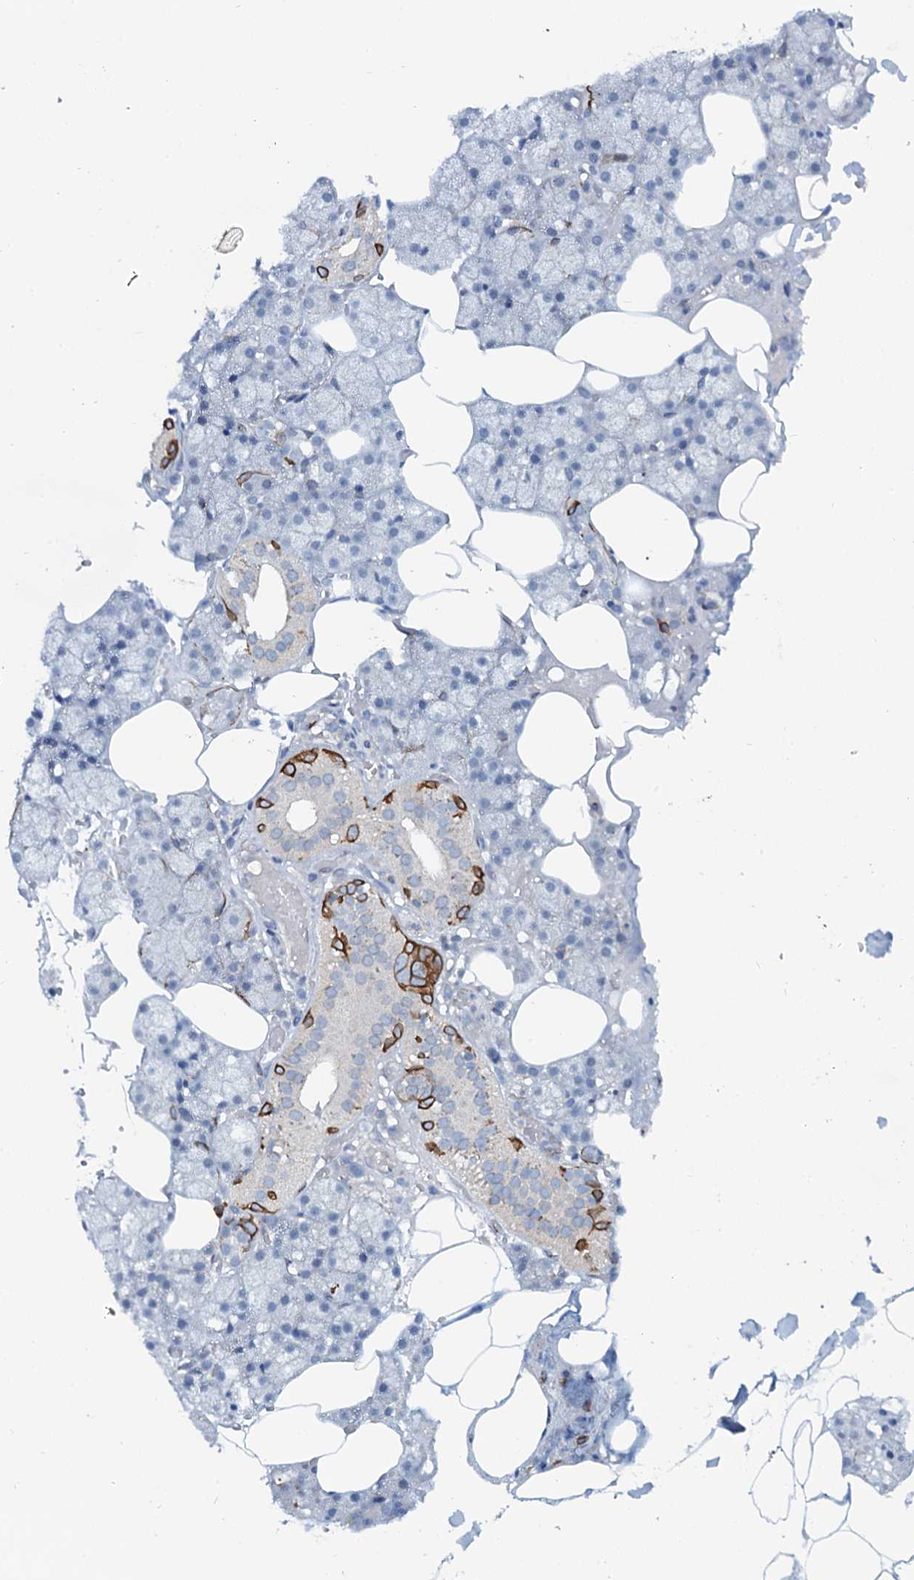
{"staining": {"intensity": "strong", "quantity": "<25%", "location": "cytoplasmic/membranous"}, "tissue": "salivary gland", "cell_type": "Glandular cells", "image_type": "normal", "snomed": [{"axis": "morphology", "description": "Normal tissue, NOS"}, {"axis": "topography", "description": "Salivary gland"}], "caption": "DAB (3,3'-diaminobenzidine) immunohistochemical staining of benign human salivary gland demonstrates strong cytoplasmic/membranous protein staining in approximately <25% of glandular cells. The staining was performed using DAB (3,3'-diaminobenzidine) to visualize the protein expression in brown, while the nuclei were stained in blue with hematoxylin (Magnification: 20x).", "gene": "ASTE1", "patient": {"sex": "male", "age": 62}}